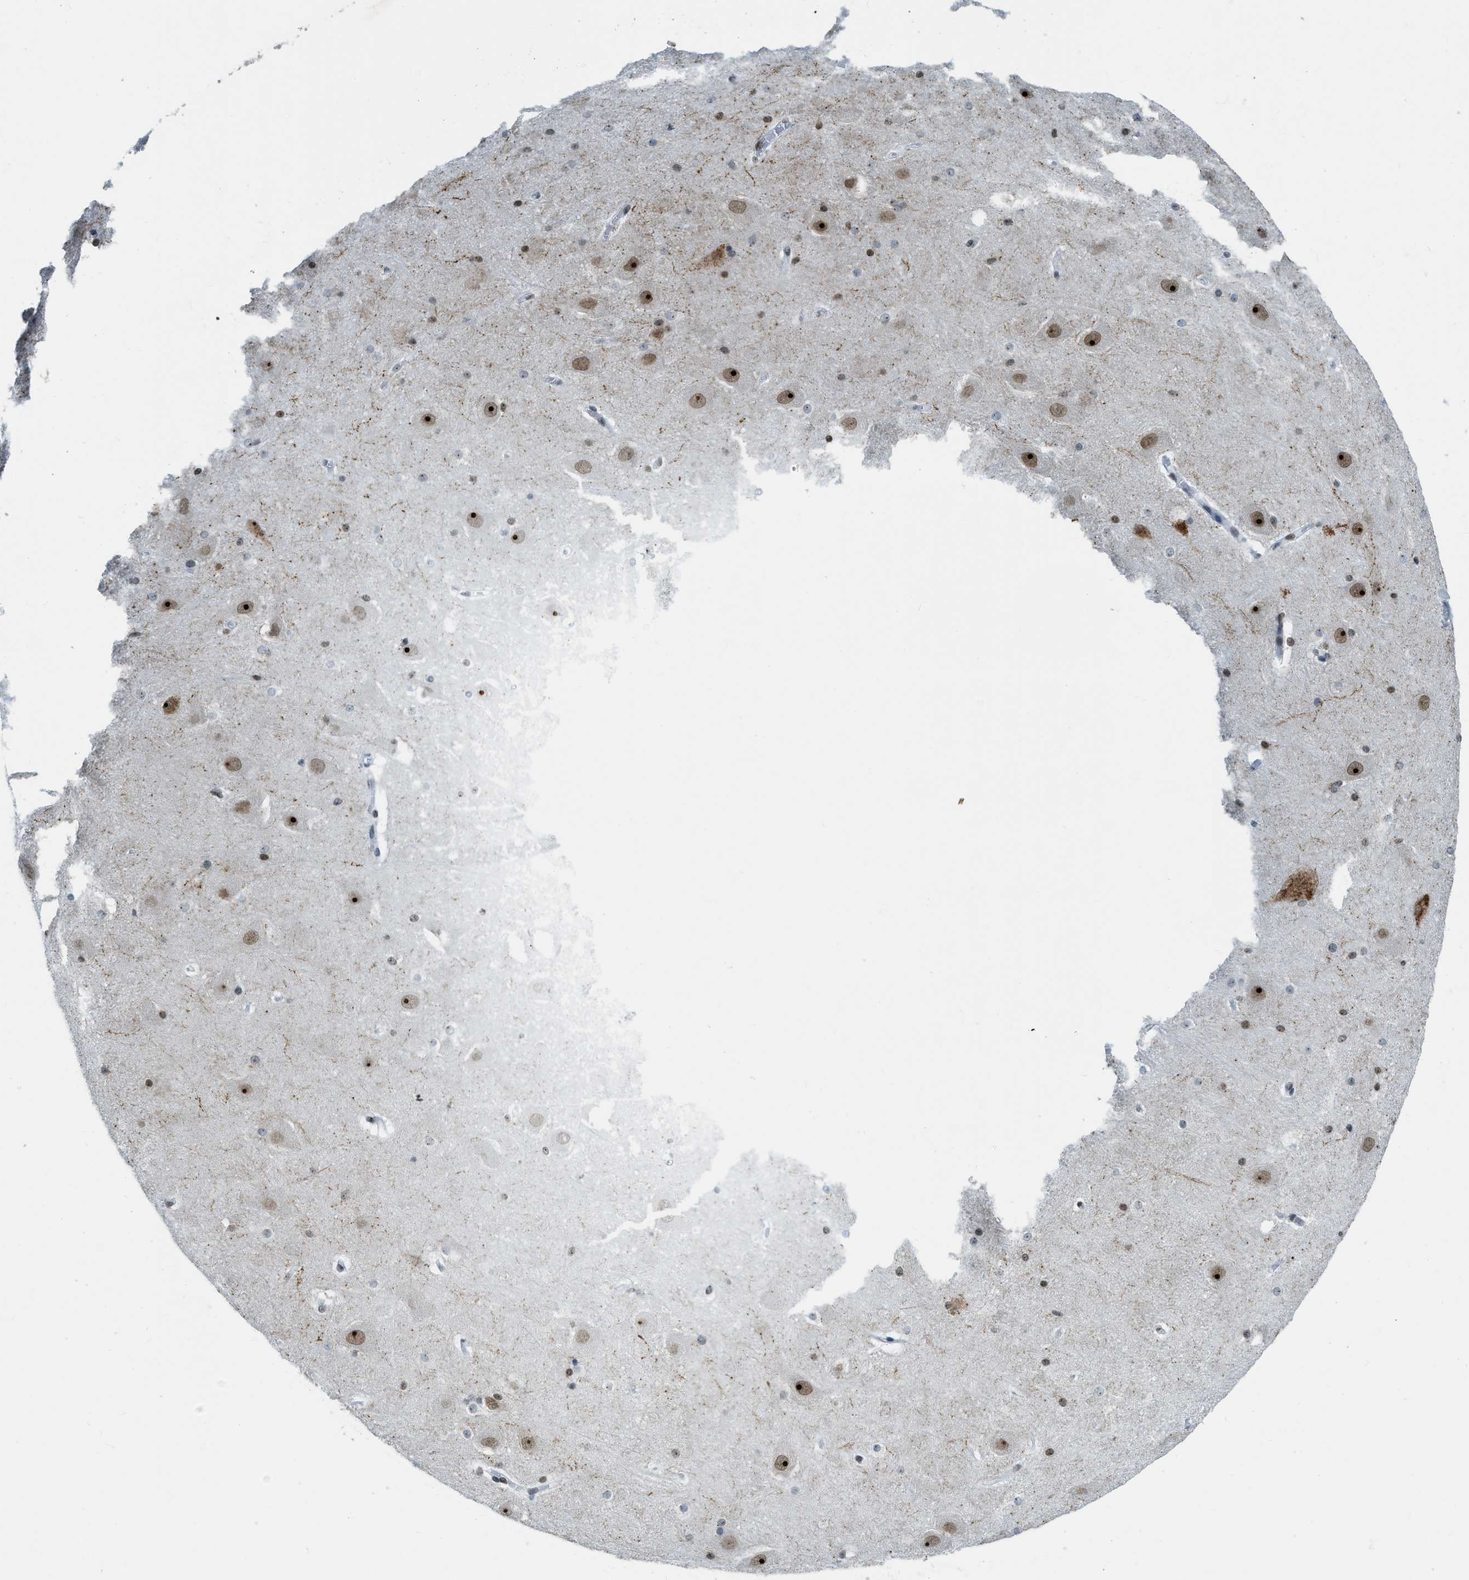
{"staining": {"intensity": "moderate", "quantity": "25%-75%", "location": "nuclear"}, "tissue": "hippocampus", "cell_type": "Glial cells", "image_type": "normal", "snomed": [{"axis": "morphology", "description": "Normal tissue, NOS"}, {"axis": "topography", "description": "Hippocampus"}], "caption": "Hippocampus stained for a protein (brown) exhibits moderate nuclear positive positivity in about 25%-75% of glial cells.", "gene": "URB1", "patient": {"sex": "male", "age": 45}}